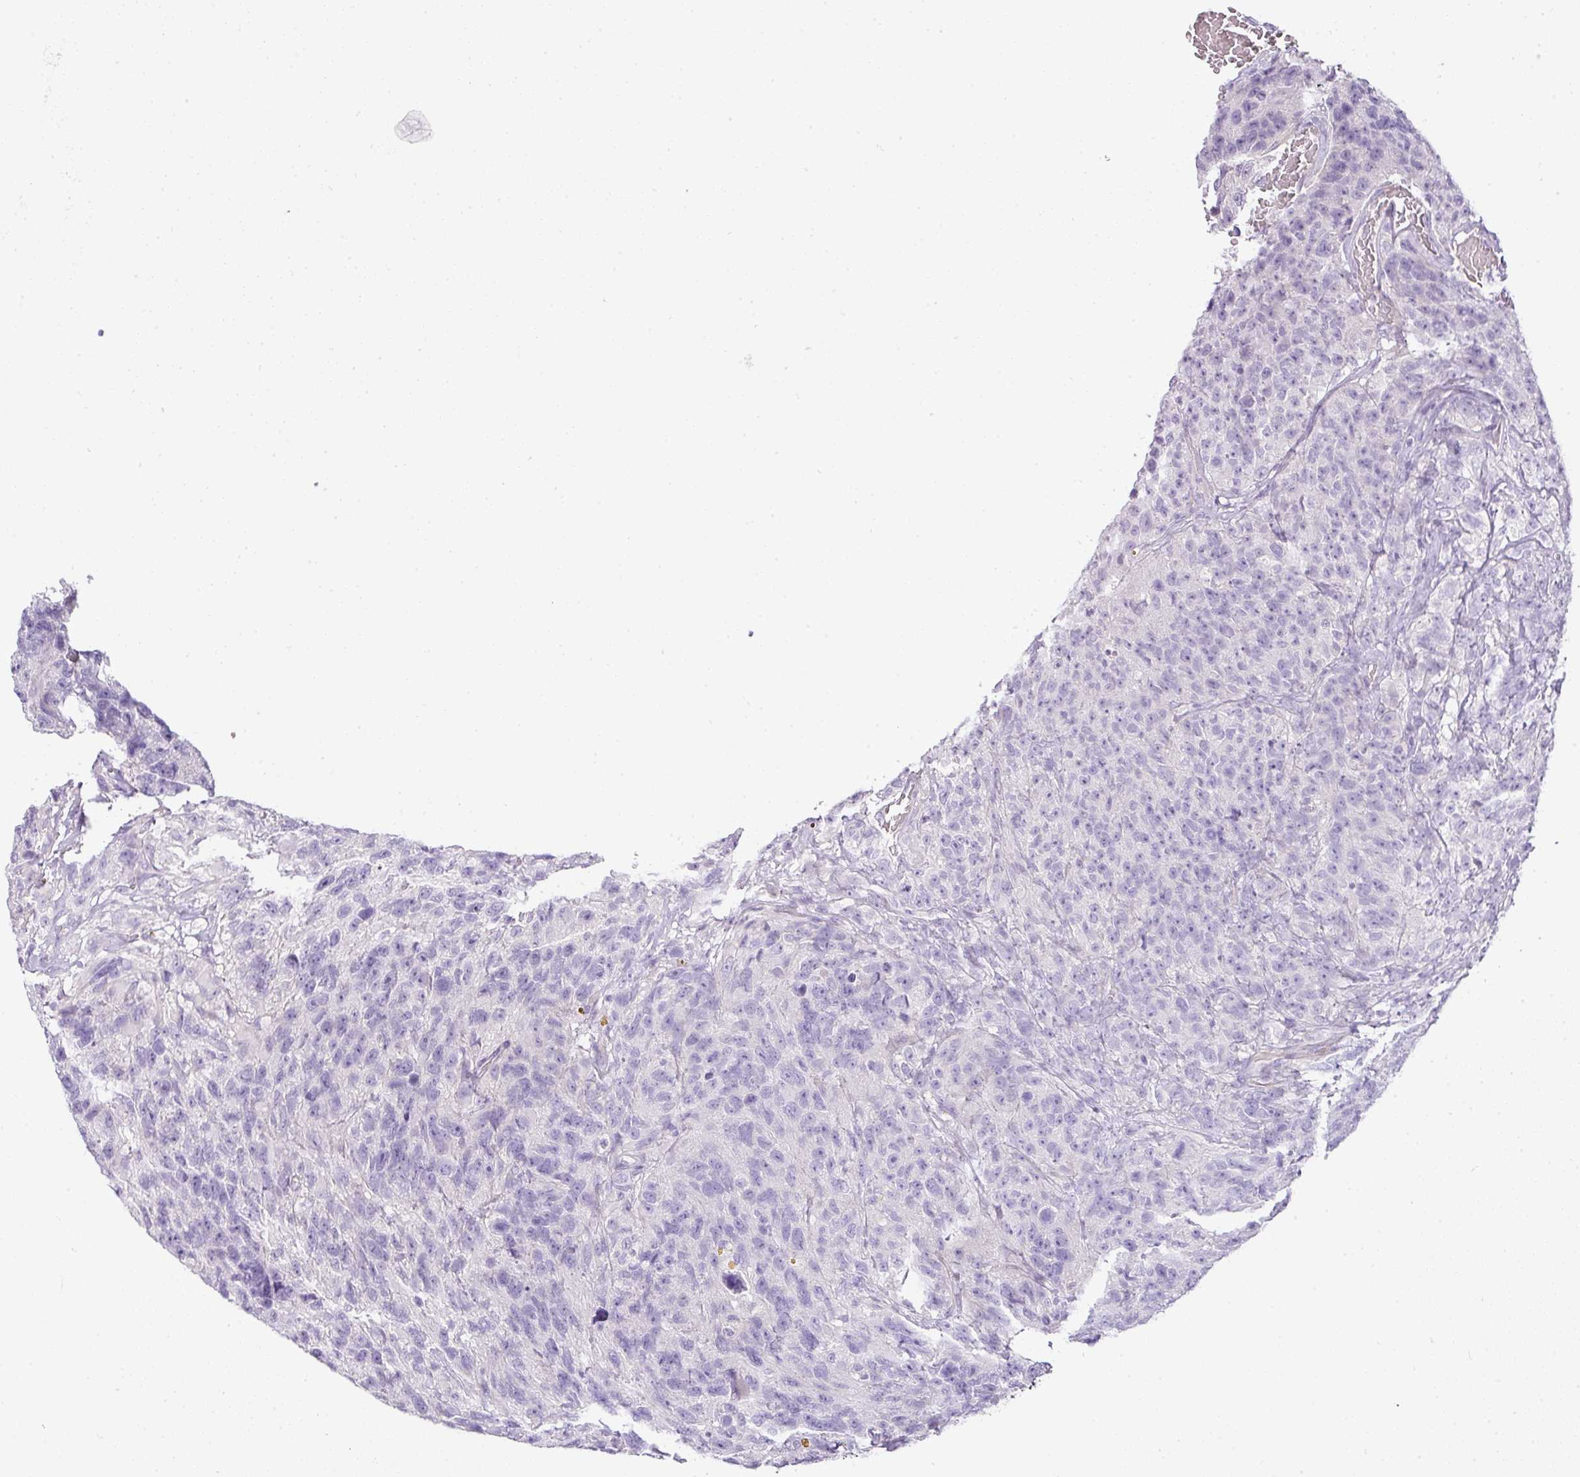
{"staining": {"intensity": "negative", "quantity": "none", "location": "none"}, "tissue": "glioma", "cell_type": "Tumor cells", "image_type": "cancer", "snomed": [{"axis": "morphology", "description": "Glioma, malignant, High grade"}, {"axis": "topography", "description": "Brain"}], "caption": "Human high-grade glioma (malignant) stained for a protein using IHC demonstrates no expression in tumor cells.", "gene": "RAX2", "patient": {"sex": "male", "age": 69}}